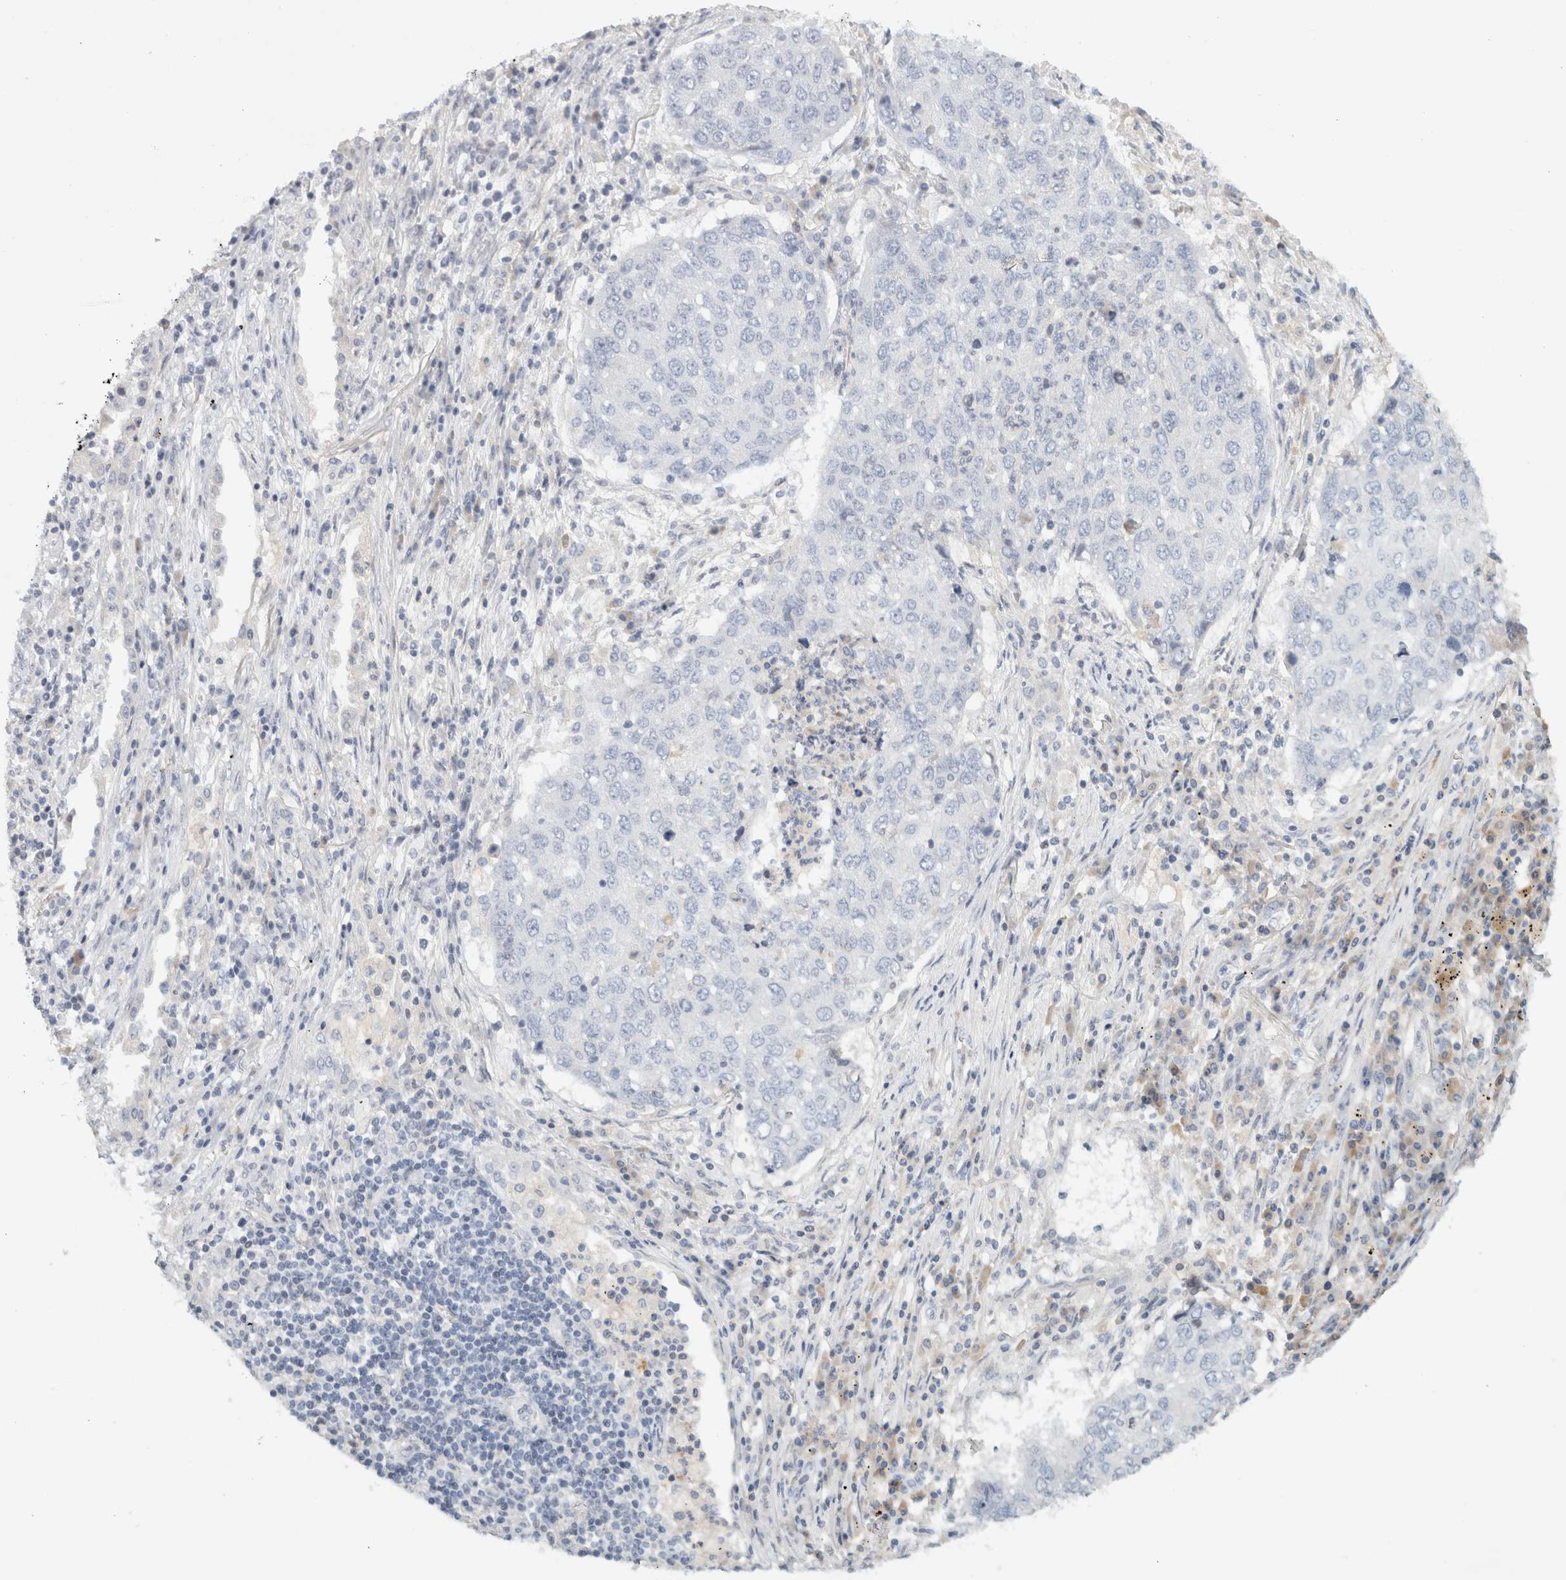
{"staining": {"intensity": "negative", "quantity": "none", "location": "none"}, "tissue": "lung cancer", "cell_type": "Tumor cells", "image_type": "cancer", "snomed": [{"axis": "morphology", "description": "Squamous cell carcinoma, NOS"}, {"axis": "topography", "description": "Lung"}], "caption": "Lung squamous cell carcinoma was stained to show a protein in brown. There is no significant expression in tumor cells.", "gene": "STK31", "patient": {"sex": "female", "age": 63}}